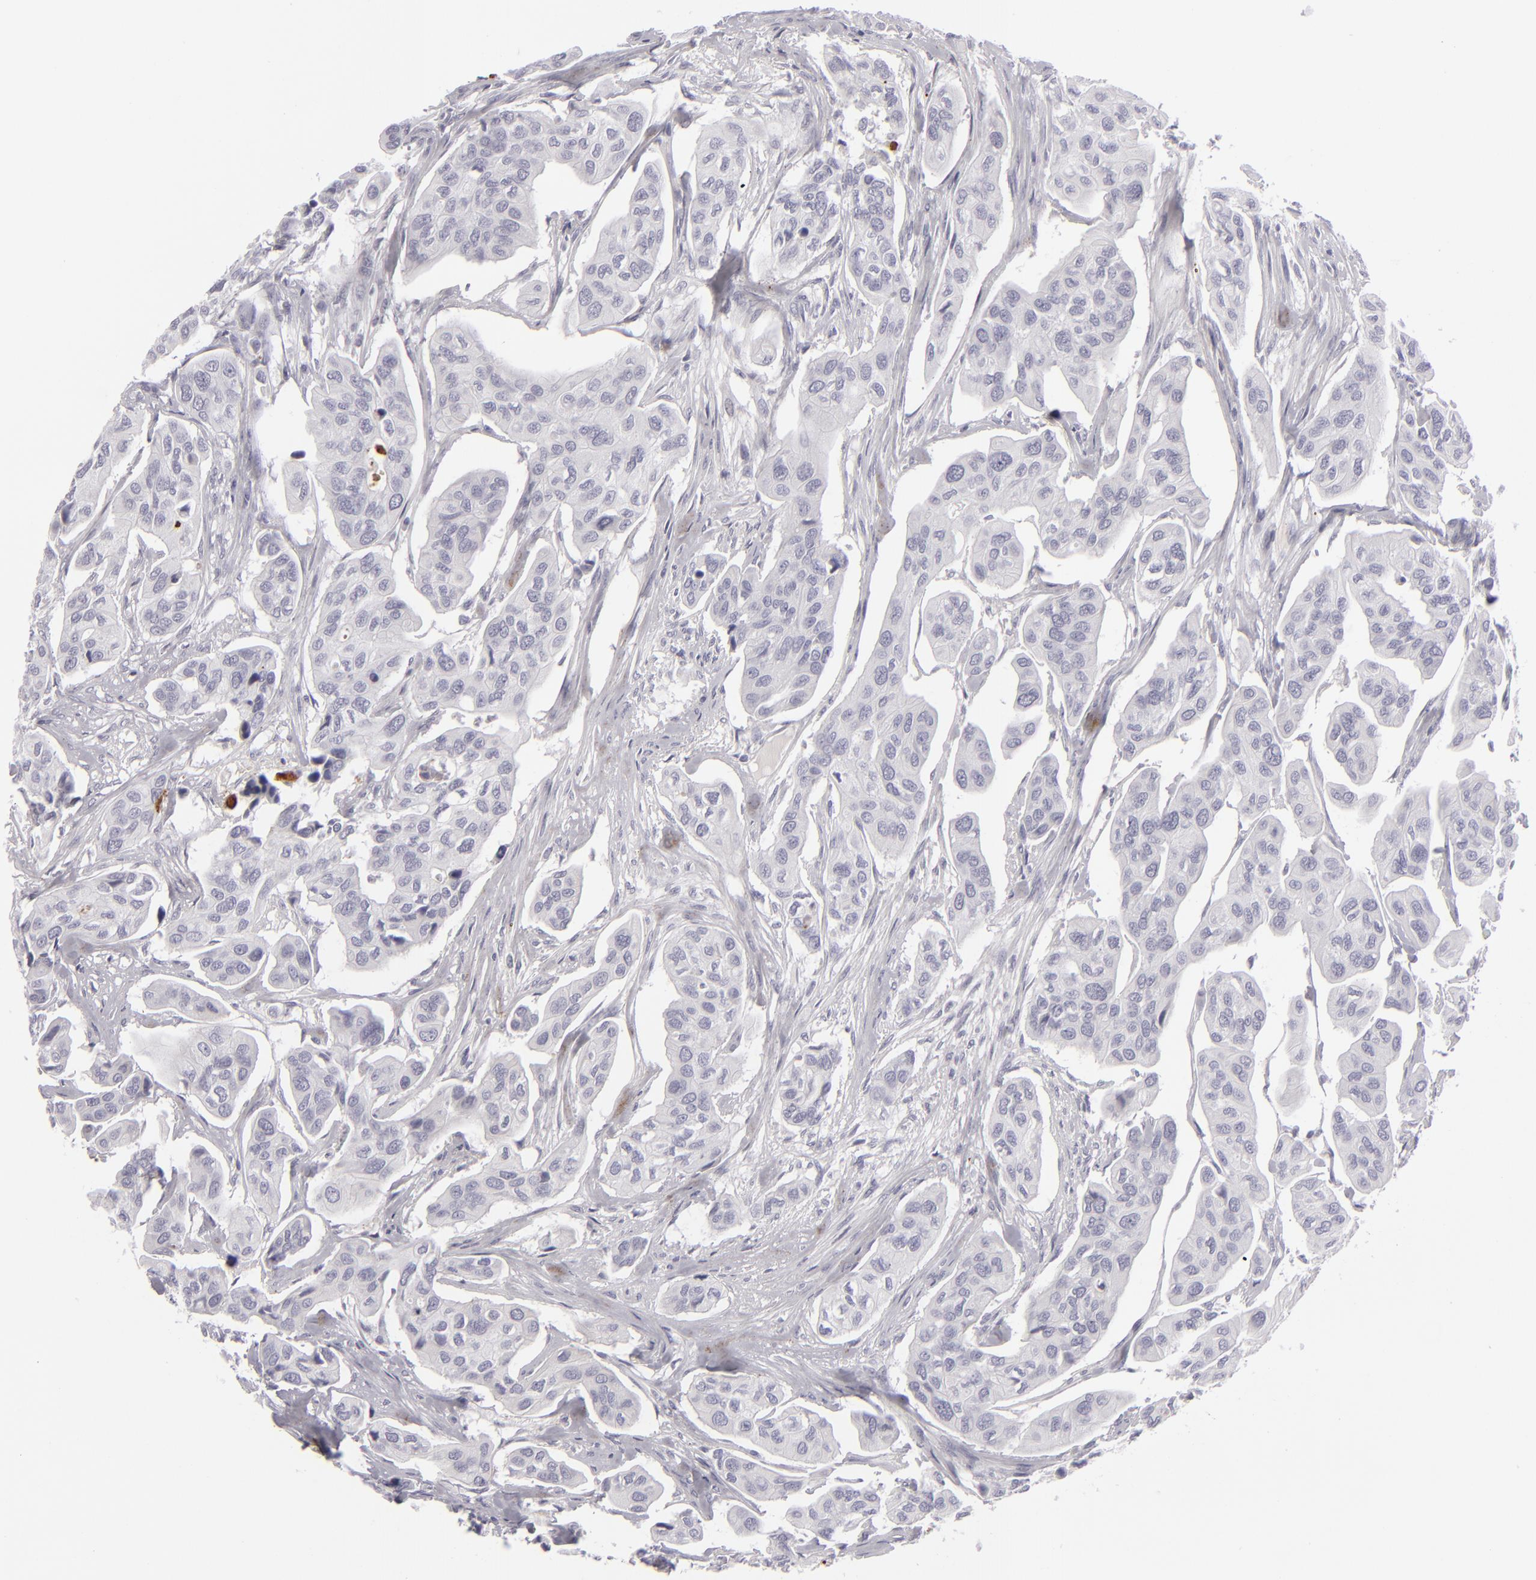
{"staining": {"intensity": "negative", "quantity": "none", "location": "none"}, "tissue": "urothelial cancer", "cell_type": "Tumor cells", "image_type": "cancer", "snomed": [{"axis": "morphology", "description": "Adenocarcinoma, NOS"}, {"axis": "topography", "description": "Urinary bladder"}], "caption": "DAB immunohistochemical staining of urothelial cancer displays no significant positivity in tumor cells.", "gene": "C9", "patient": {"sex": "male", "age": 61}}